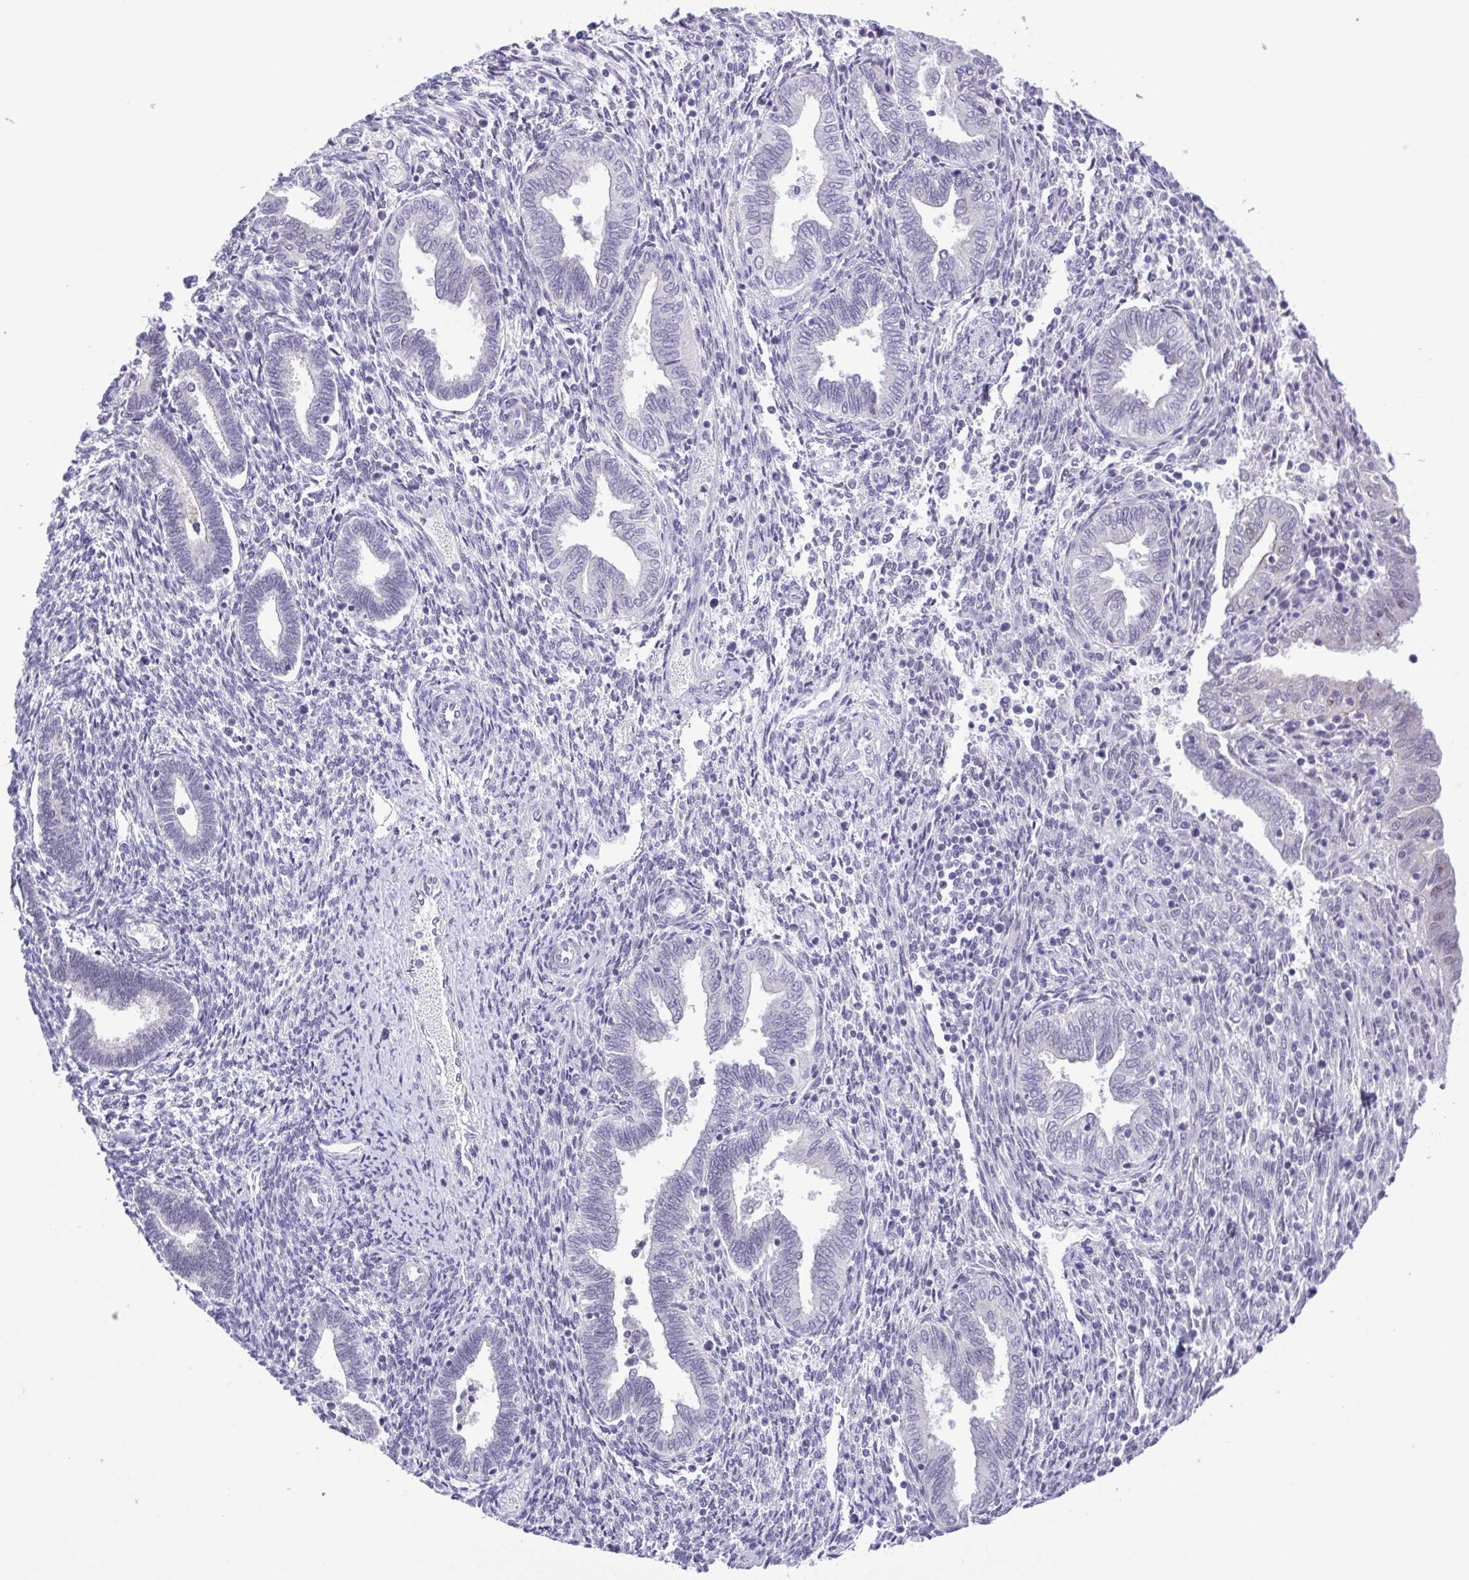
{"staining": {"intensity": "negative", "quantity": "none", "location": "none"}, "tissue": "endometrium", "cell_type": "Cells in endometrial stroma", "image_type": "normal", "snomed": [{"axis": "morphology", "description": "Normal tissue, NOS"}, {"axis": "topography", "description": "Endometrium"}], "caption": "This is a photomicrograph of IHC staining of unremarkable endometrium, which shows no staining in cells in endometrial stroma.", "gene": "IL1RN", "patient": {"sex": "female", "age": 42}}